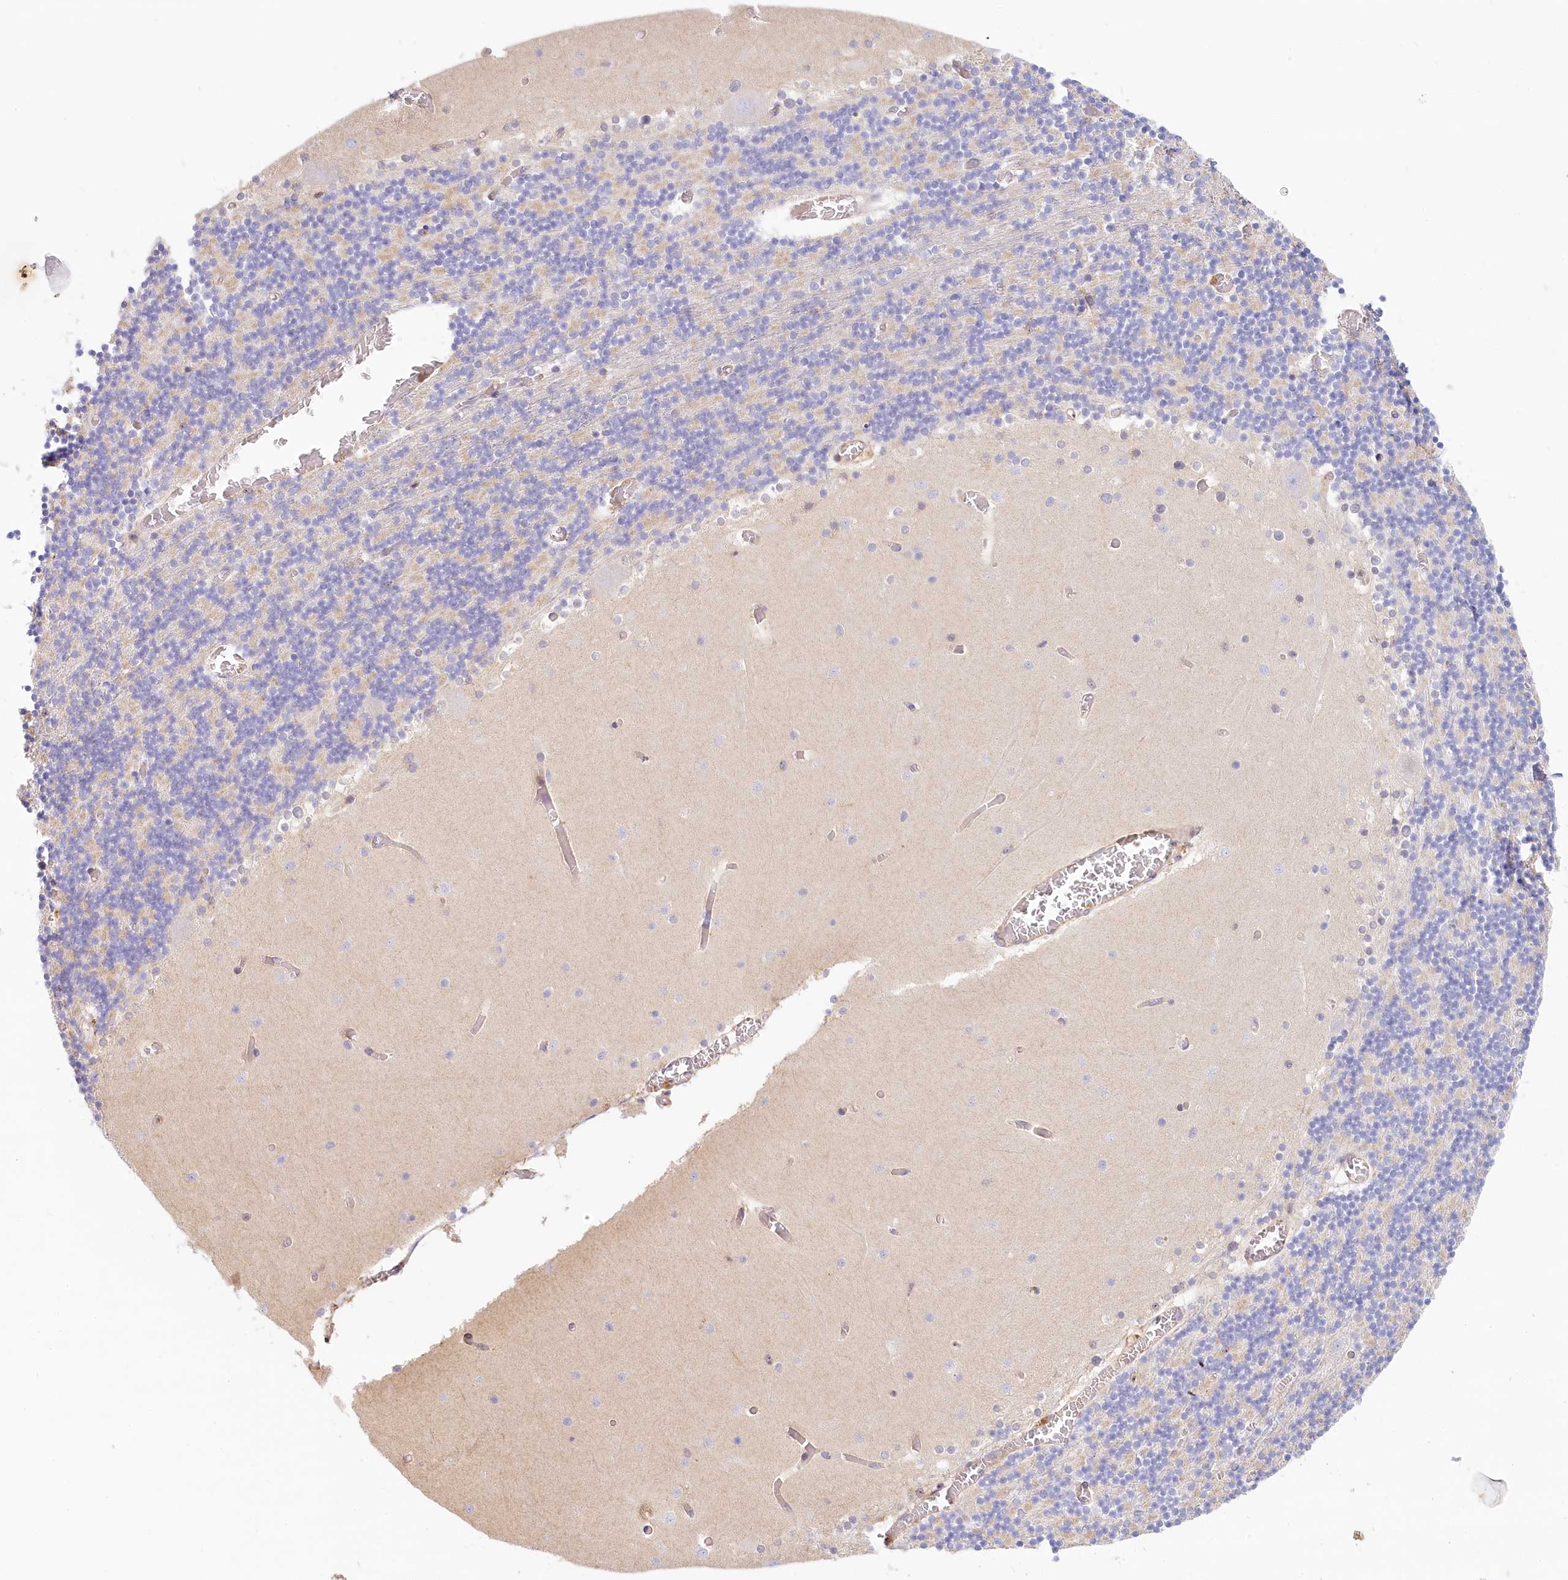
{"staining": {"intensity": "weak", "quantity": "25%-75%", "location": "cytoplasmic/membranous"}, "tissue": "cerebellum", "cell_type": "Cells in granular layer", "image_type": "normal", "snomed": [{"axis": "morphology", "description": "Normal tissue, NOS"}, {"axis": "topography", "description": "Cerebellum"}], "caption": "Cerebellum stained with DAB (3,3'-diaminobenzidine) immunohistochemistry reveals low levels of weak cytoplasmic/membranous expression in approximately 25%-75% of cells in granular layer.", "gene": "UMPS", "patient": {"sex": "female", "age": 28}}